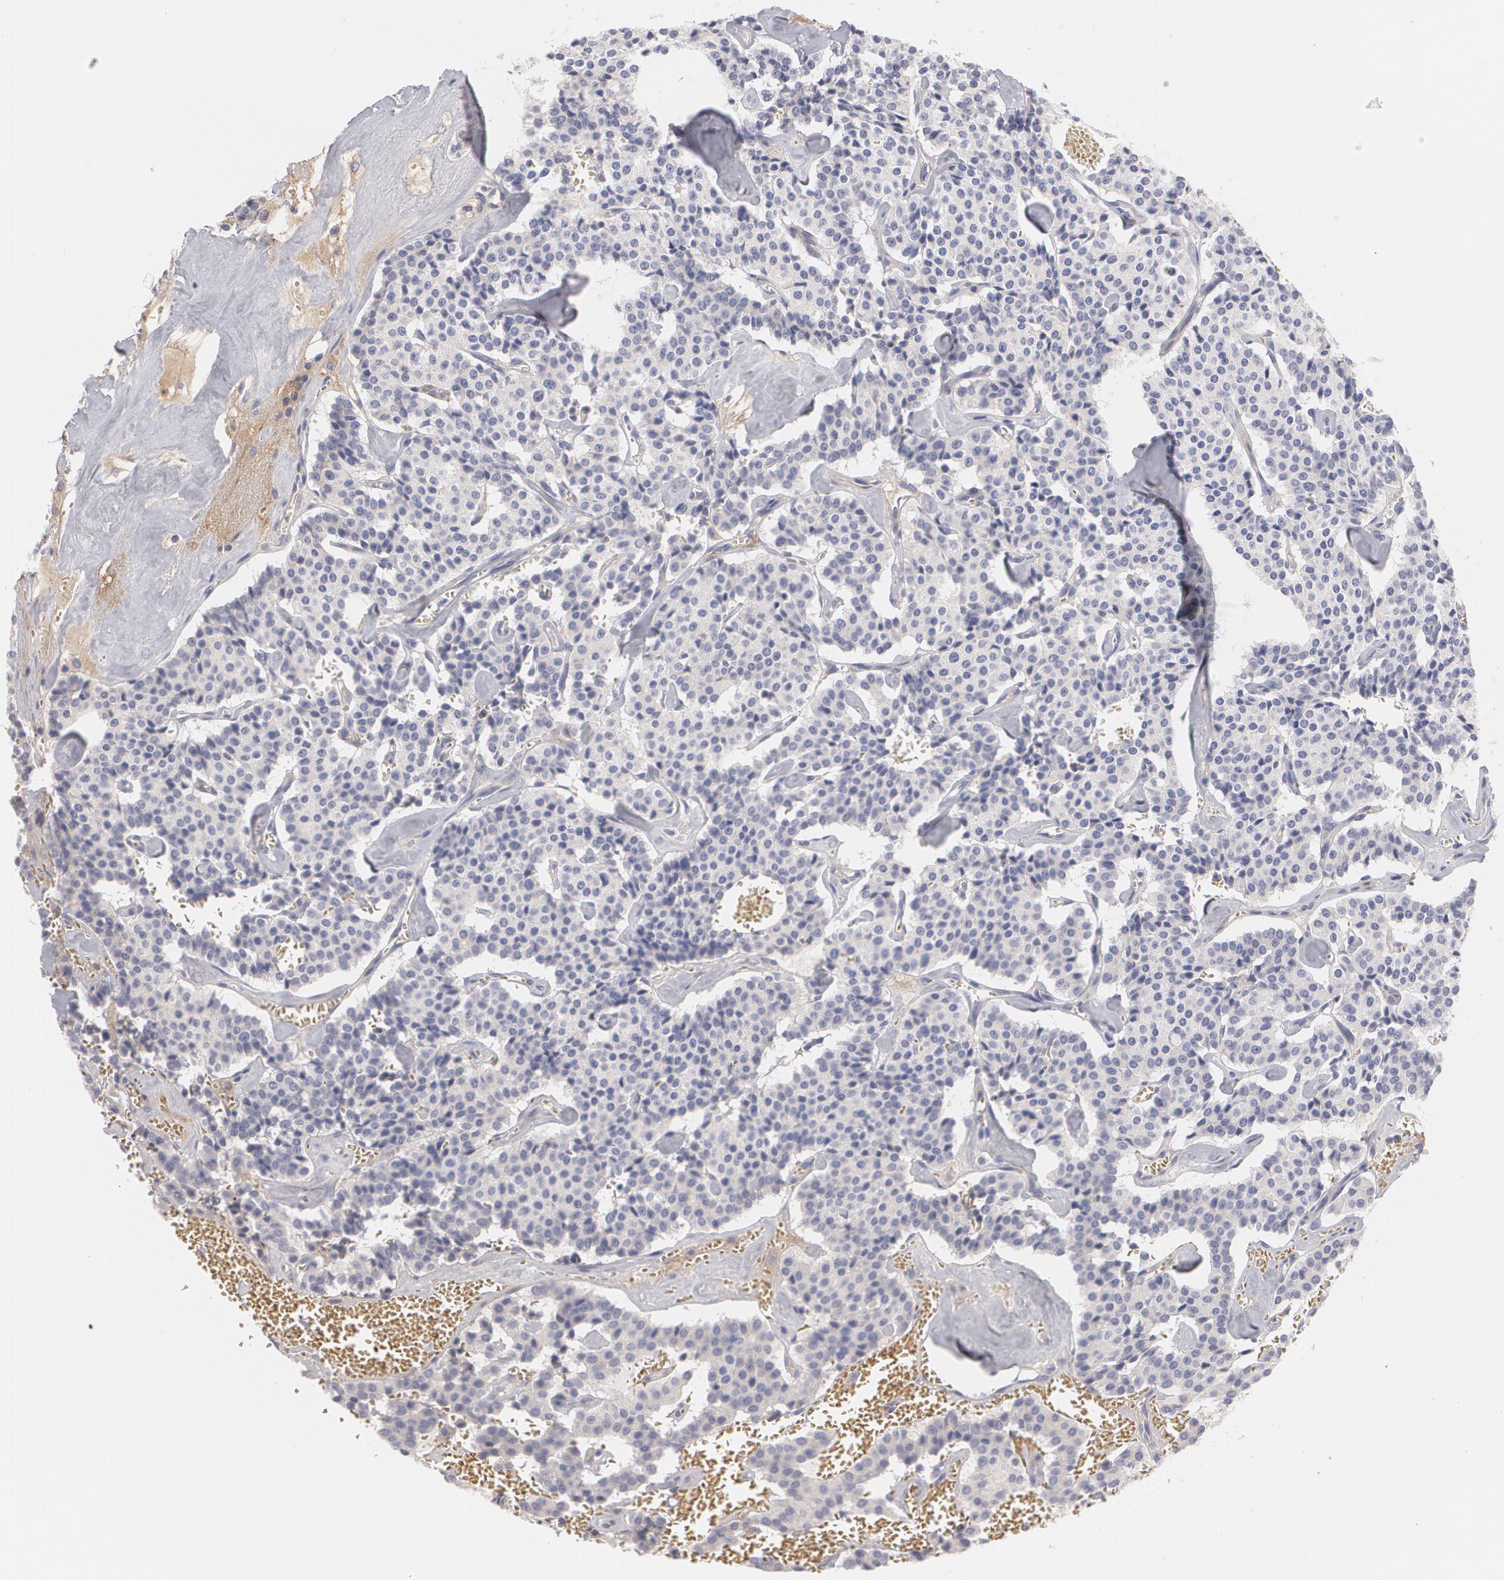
{"staining": {"intensity": "negative", "quantity": "none", "location": "none"}, "tissue": "carcinoid", "cell_type": "Tumor cells", "image_type": "cancer", "snomed": [{"axis": "morphology", "description": "Carcinoid, malignant, NOS"}, {"axis": "topography", "description": "Bronchus"}], "caption": "IHC photomicrograph of human malignant carcinoid stained for a protein (brown), which shows no staining in tumor cells.", "gene": "FBLN1", "patient": {"sex": "male", "age": 55}}